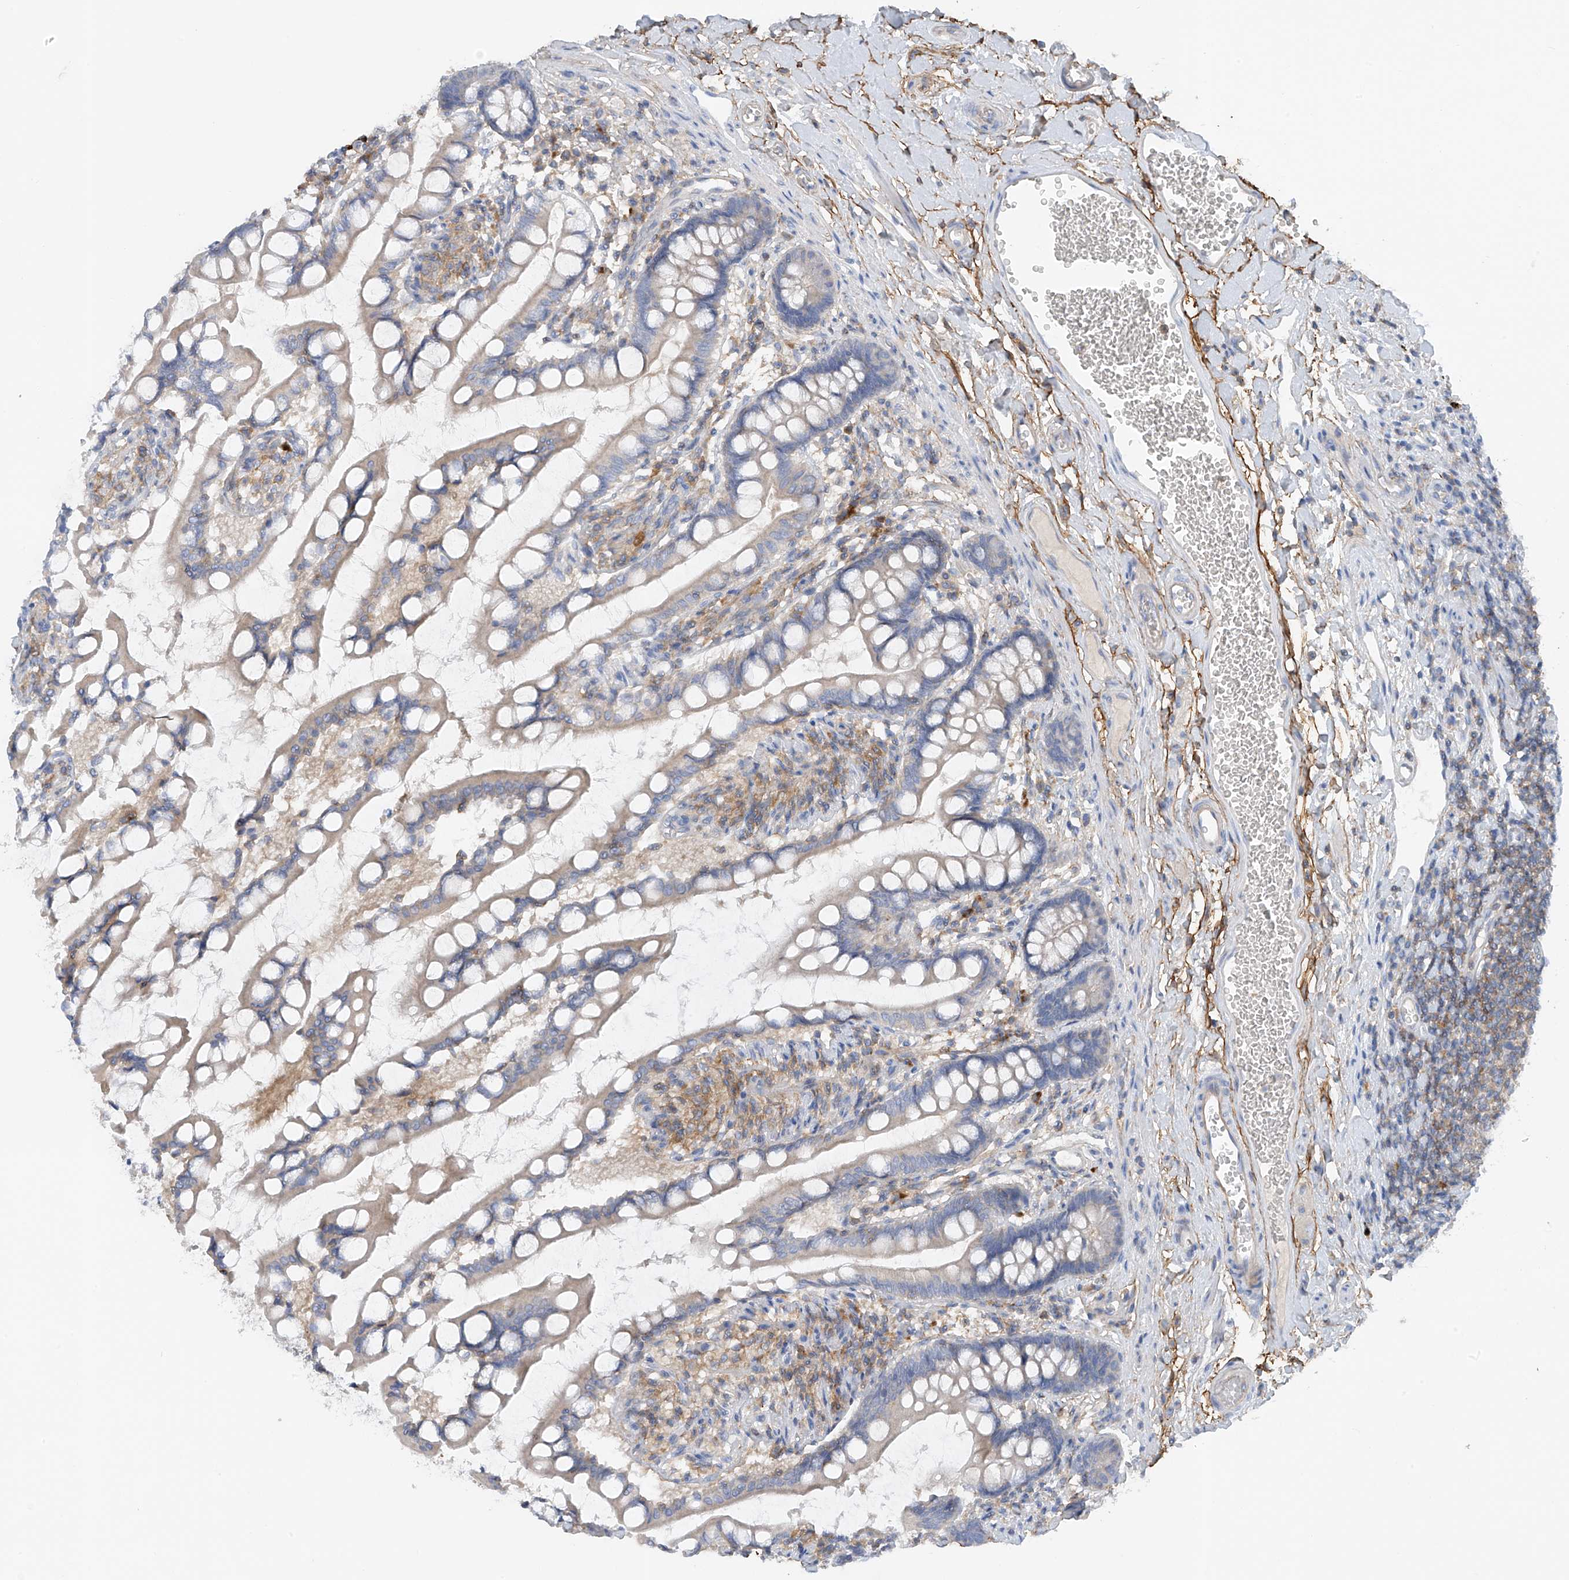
{"staining": {"intensity": "negative", "quantity": "none", "location": "none"}, "tissue": "small intestine", "cell_type": "Glandular cells", "image_type": "normal", "snomed": [{"axis": "morphology", "description": "Normal tissue, NOS"}, {"axis": "topography", "description": "Small intestine"}], "caption": "Immunohistochemical staining of normal small intestine reveals no significant expression in glandular cells.", "gene": "NALCN", "patient": {"sex": "male", "age": 52}}